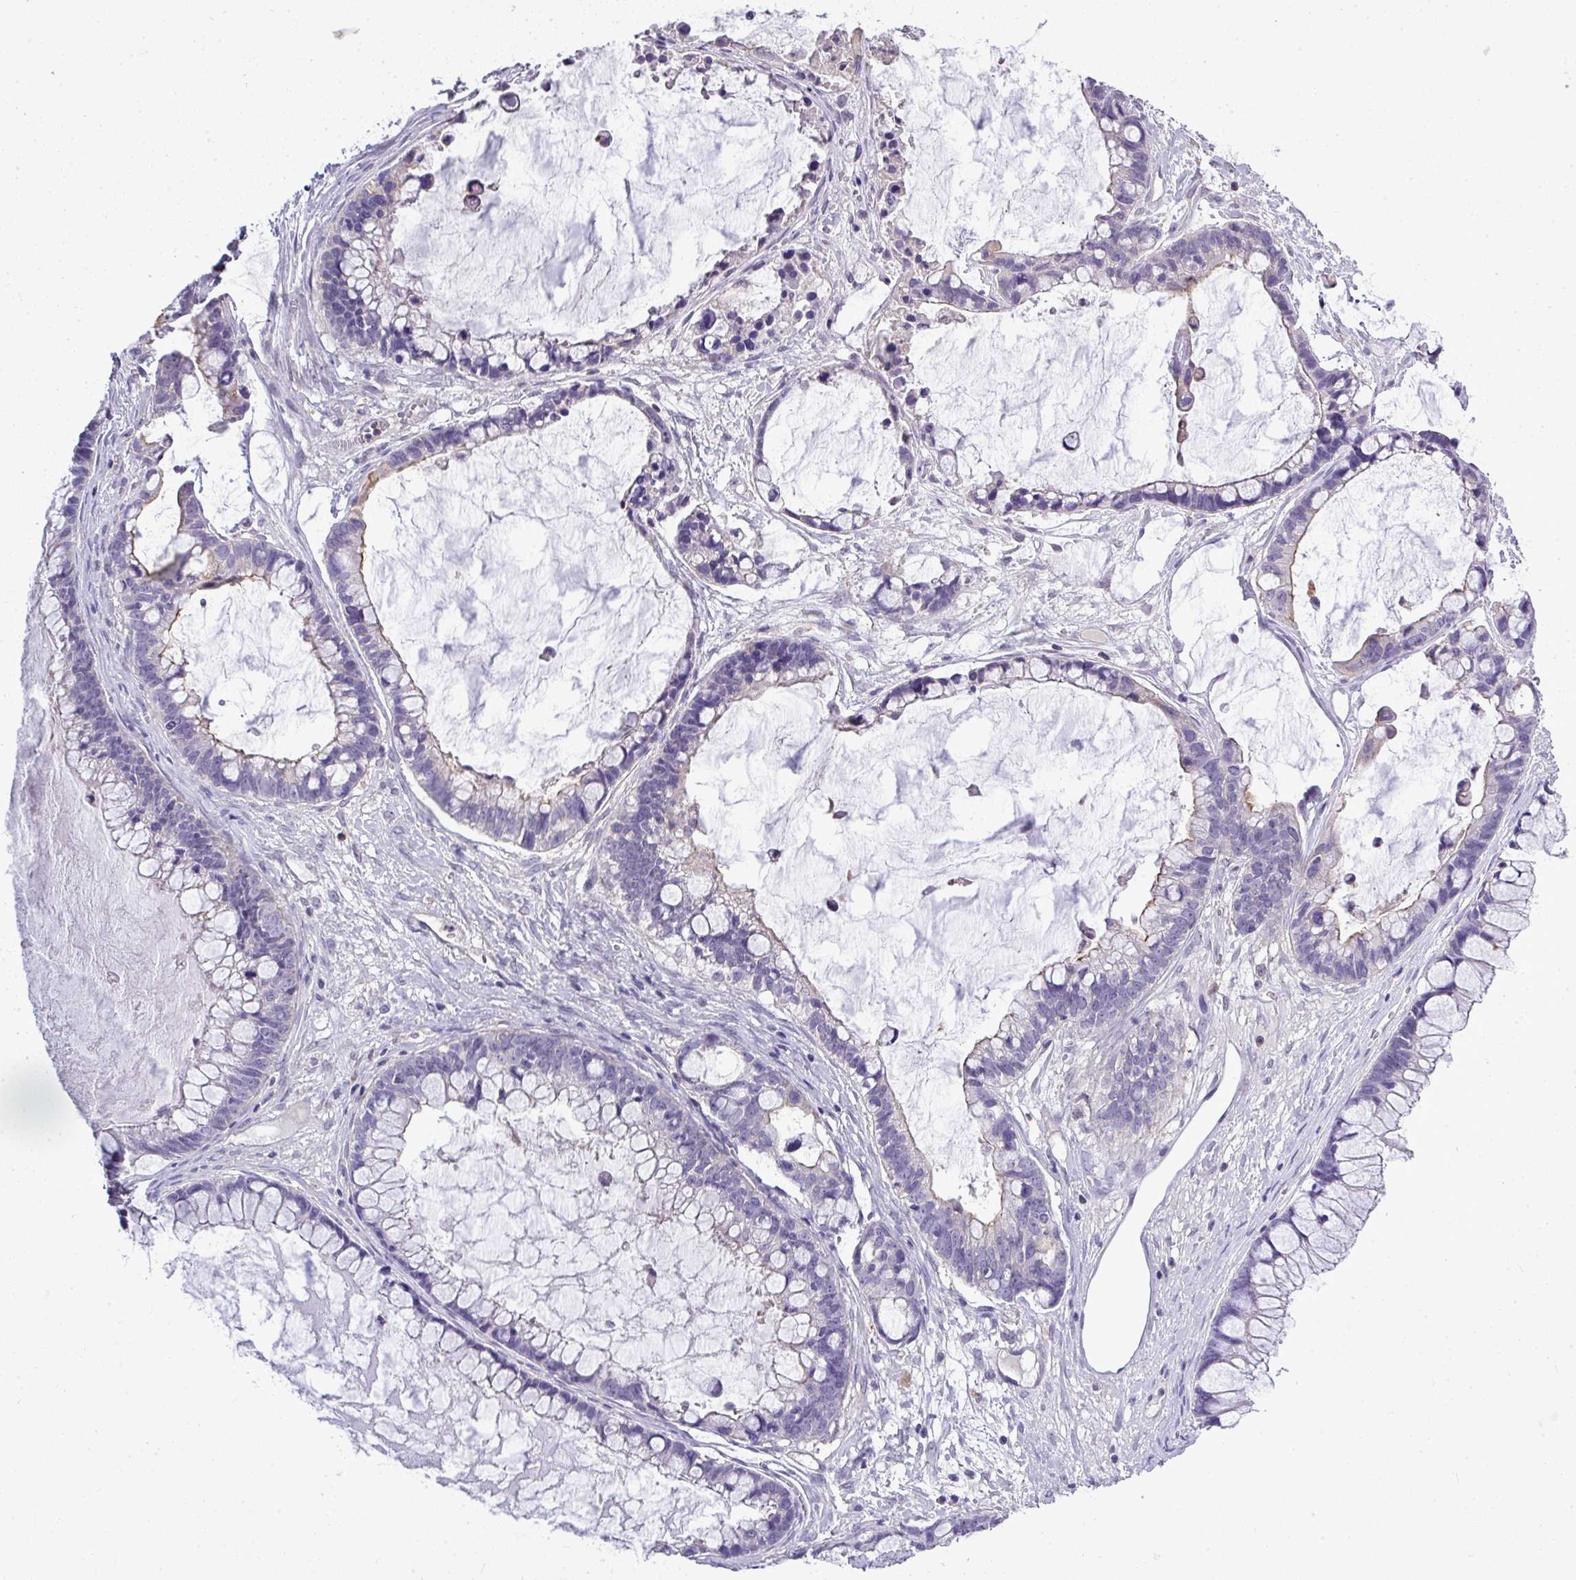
{"staining": {"intensity": "negative", "quantity": "none", "location": "none"}, "tissue": "ovarian cancer", "cell_type": "Tumor cells", "image_type": "cancer", "snomed": [{"axis": "morphology", "description": "Cystadenocarcinoma, mucinous, NOS"}, {"axis": "topography", "description": "Ovary"}], "caption": "Immunohistochemistry (IHC) of human ovarian mucinous cystadenocarcinoma displays no staining in tumor cells.", "gene": "STAT5A", "patient": {"sex": "female", "age": 63}}